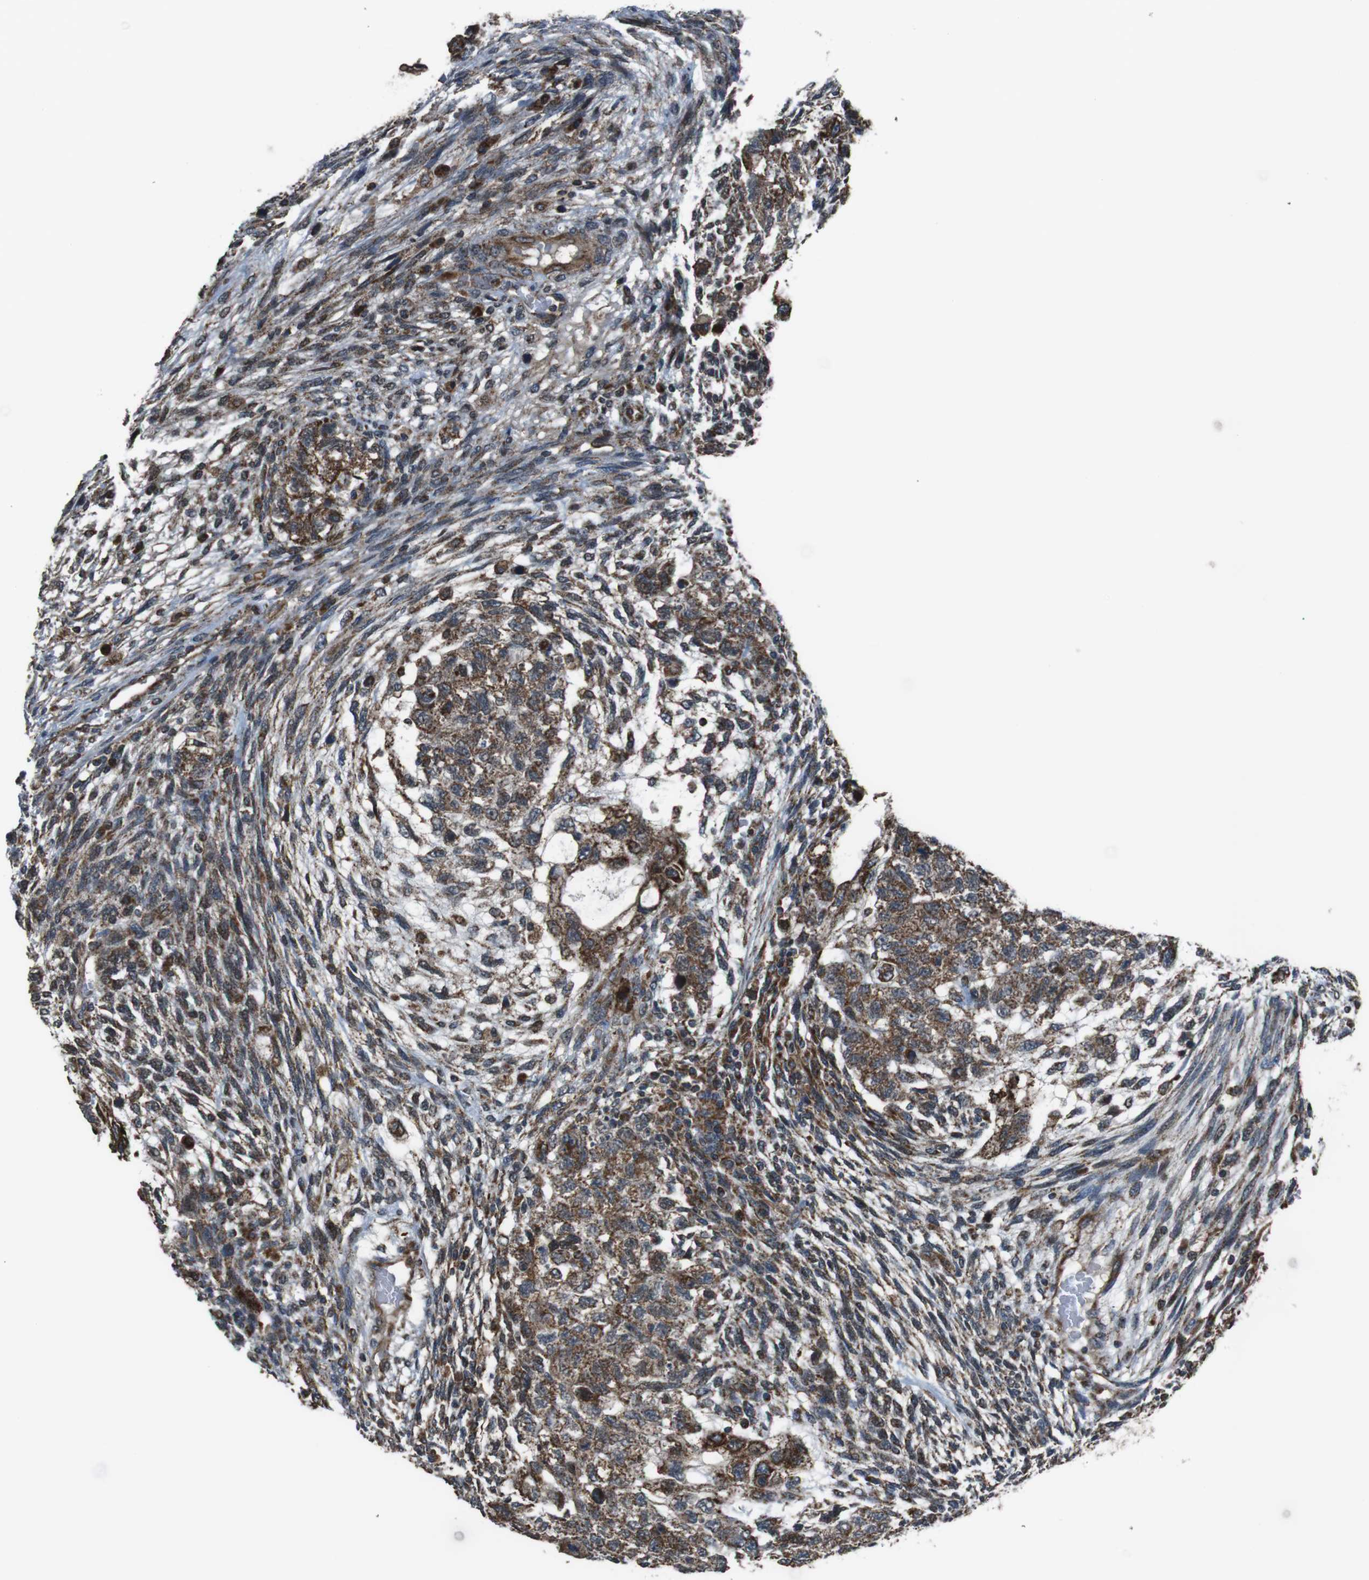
{"staining": {"intensity": "moderate", "quantity": "25%-75%", "location": "cytoplasmic/membranous"}, "tissue": "testis cancer", "cell_type": "Tumor cells", "image_type": "cancer", "snomed": [{"axis": "morphology", "description": "Normal tissue, NOS"}, {"axis": "morphology", "description": "Carcinoma, Embryonal, NOS"}, {"axis": "topography", "description": "Testis"}], "caption": "Protein analysis of testis cancer tissue reveals moderate cytoplasmic/membranous positivity in approximately 25%-75% of tumor cells.", "gene": "GIMAP8", "patient": {"sex": "male", "age": 36}}